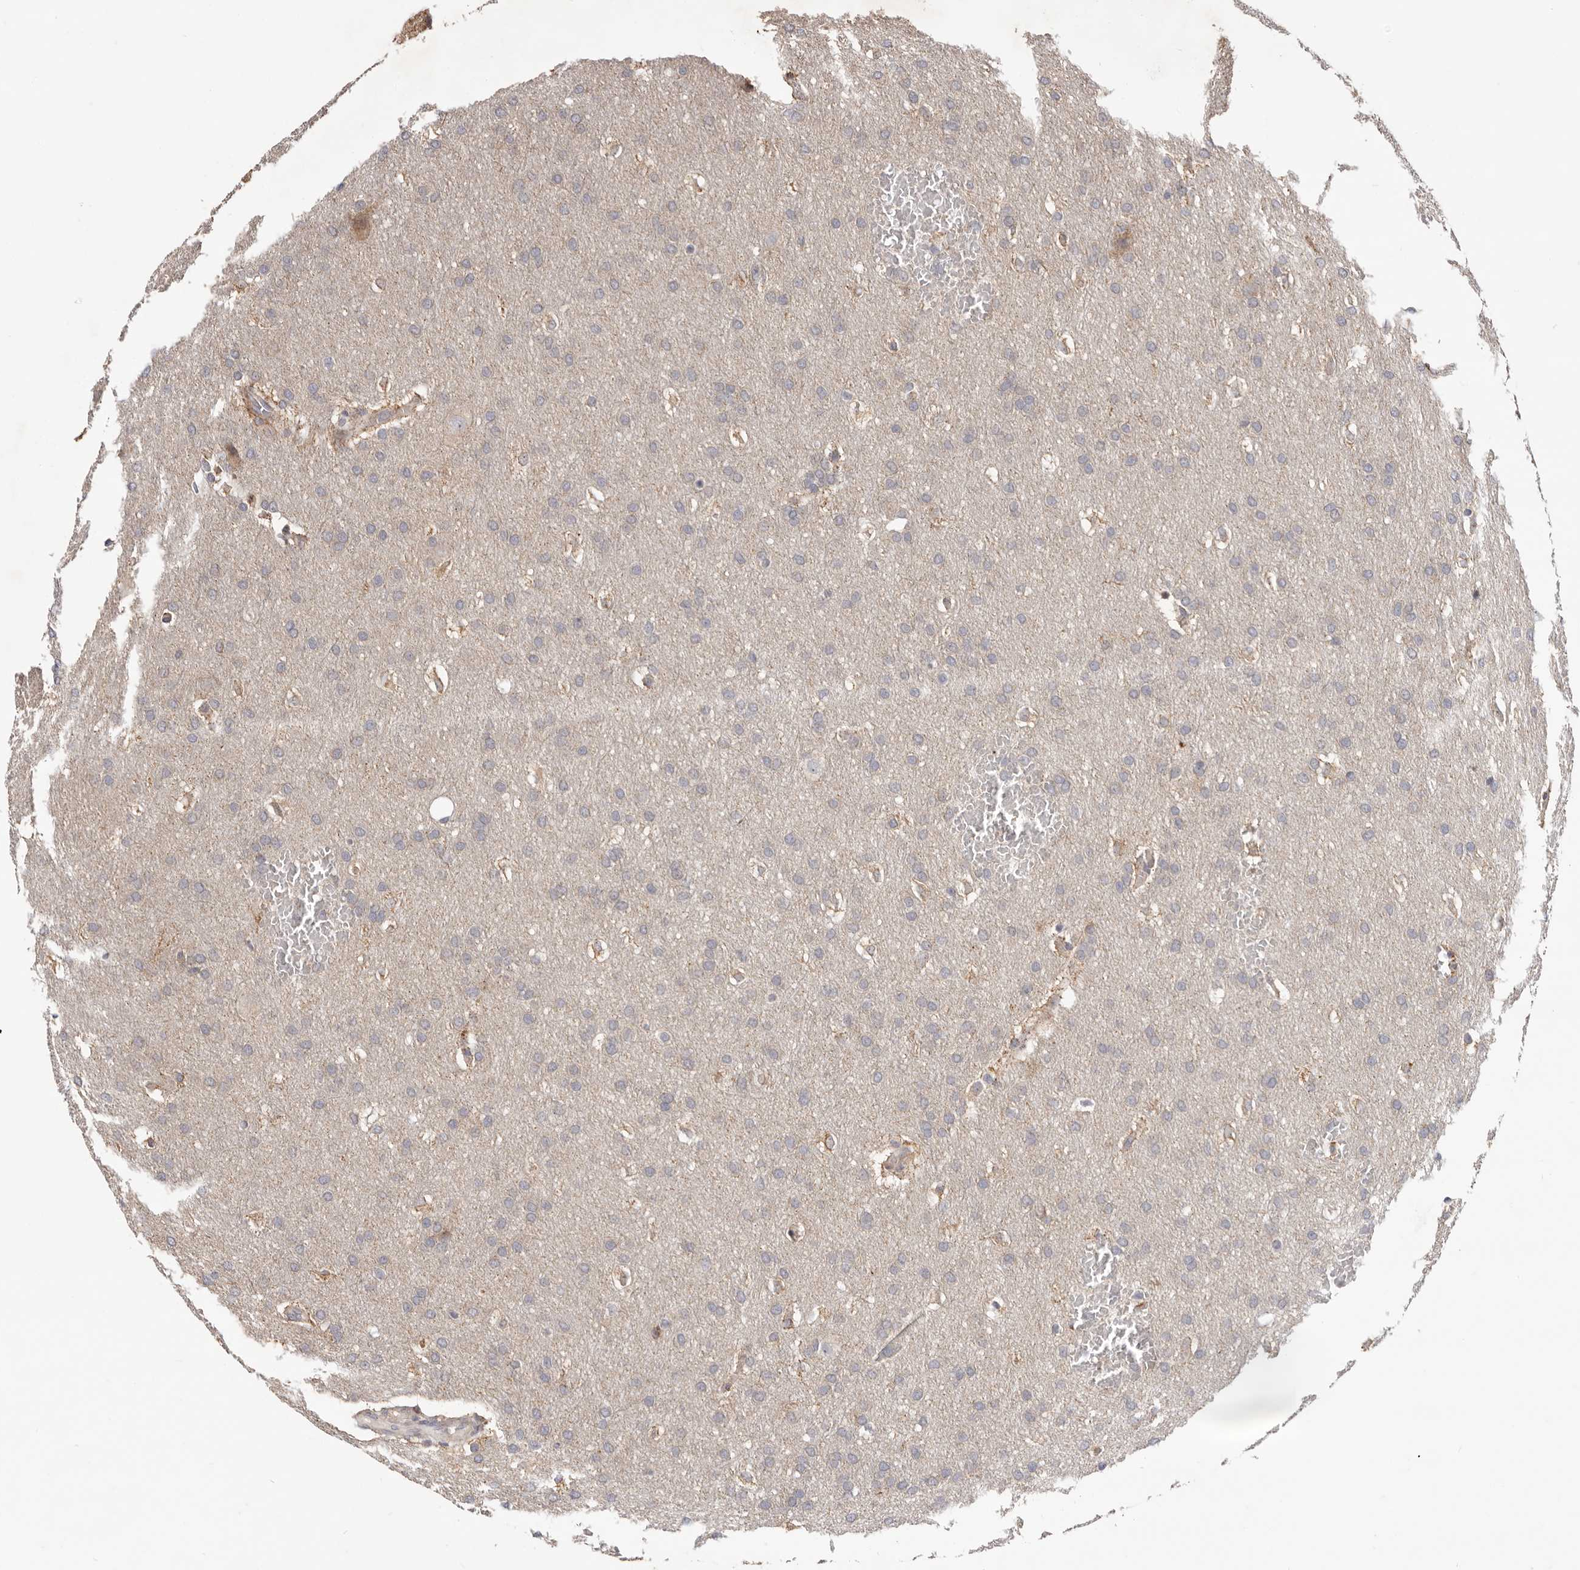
{"staining": {"intensity": "negative", "quantity": "none", "location": "none"}, "tissue": "glioma", "cell_type": "Tumor cells", "image_type": "cancer", "snomed": [{"axis": "morphology", "description": "Glioma, malignant, Low grade"}, {"axis": "topography", "description": "Brain"}], "caption": "DAB immunohistochemical staining of glioma shows no significant positivity in tumor cells.", "gene": "TOR3A", "patient": {"sex": "female", "age": 37}}